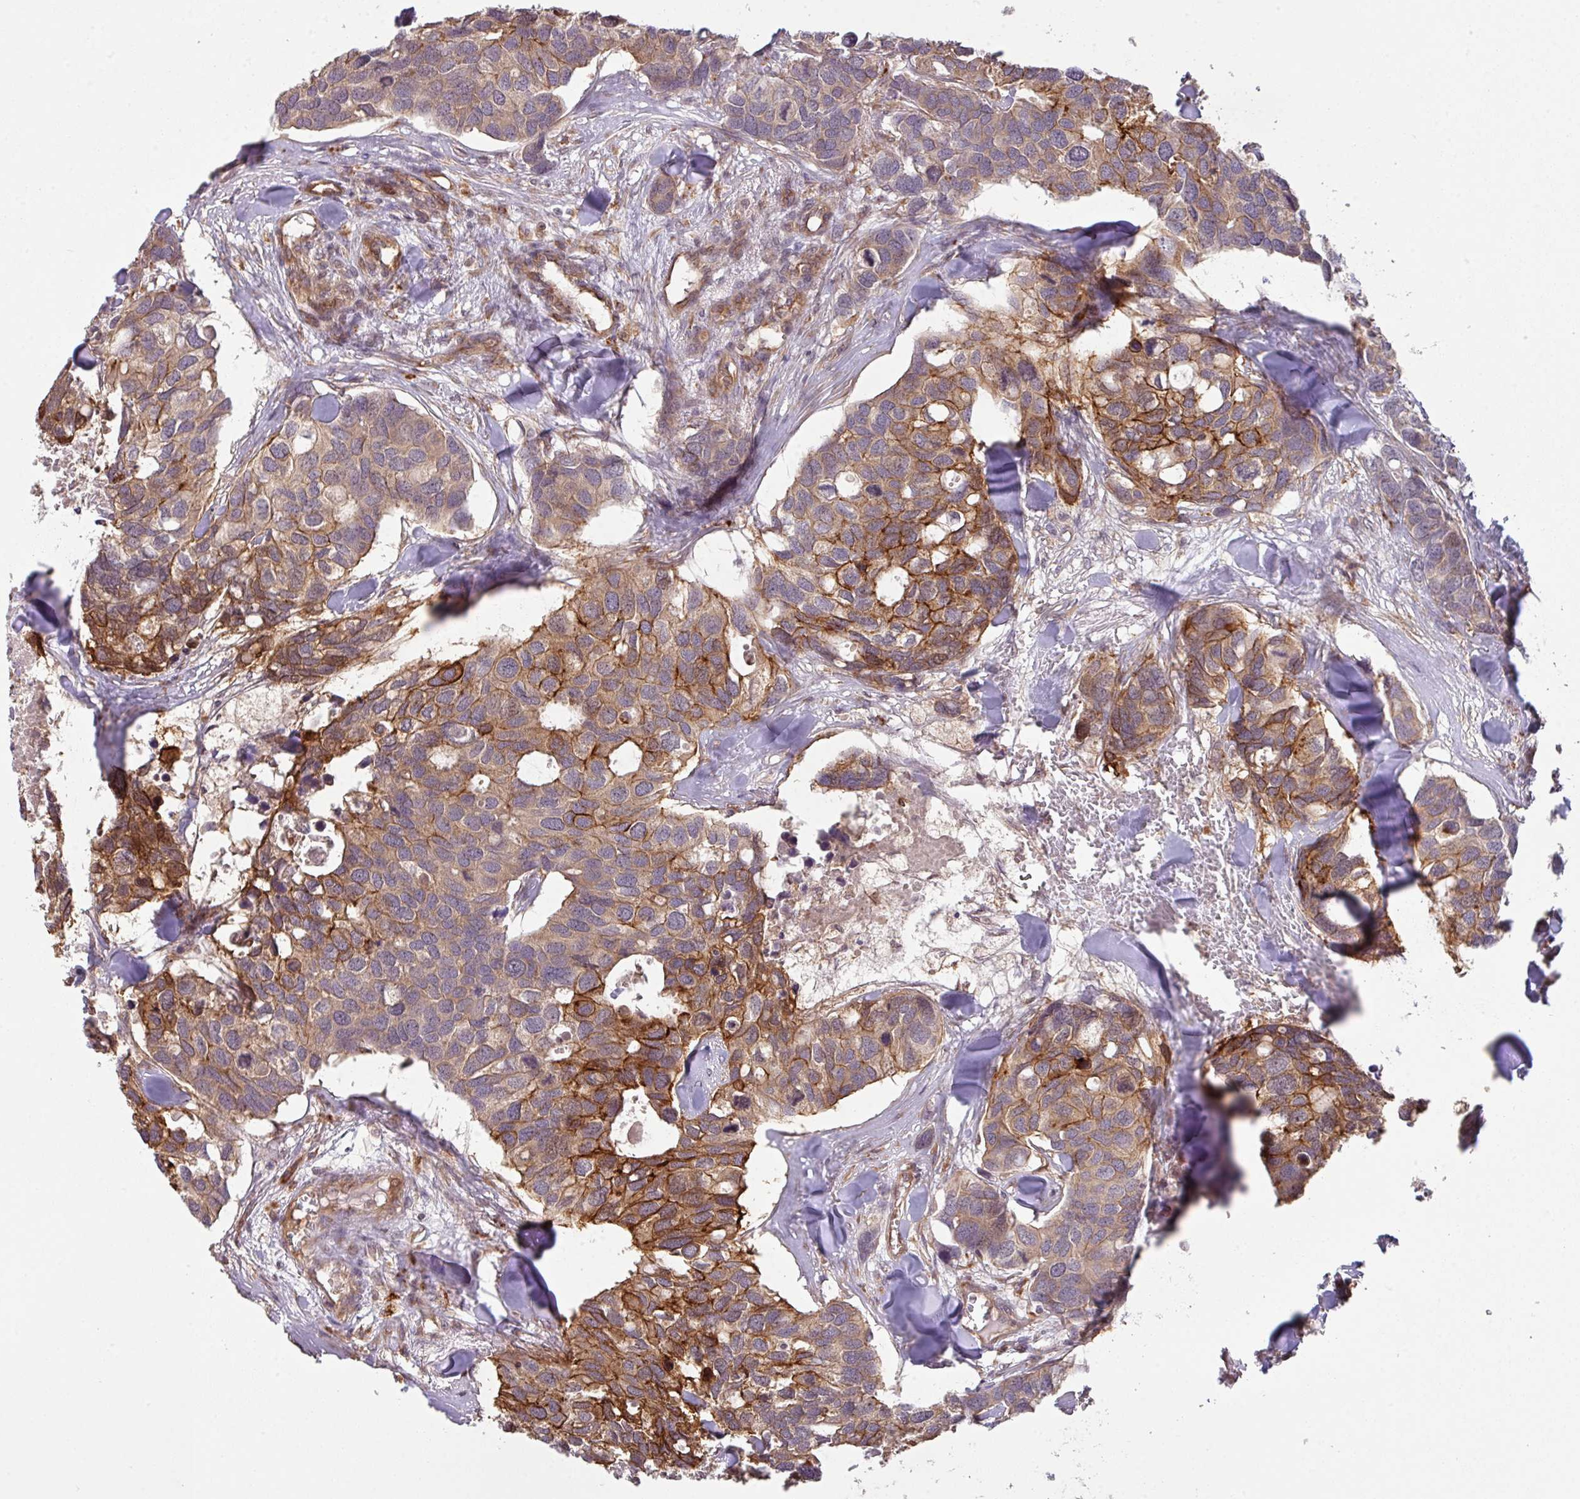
{"staining": {"intensity": "strong", "quantity": "25%-75%", "location": "cytoplasmic/membranous"}, "tissue": "breast cancer", "cell_type": "Tumor cells", "image_type": "cancer", "snomed": [{"axis": "morphology", "description": "Duct carcinoma"}, {"axis": "topography", "description": "Breast"}], "caption": "Protein expression analysis of breast cancer (invasive ductal carcinoma) demonstrates strong cytoplasmic/membranous positivity in about 25%-75% of tumor cells. (DAB (3,3'-diaminobenzidine) IHC, brown staining for protein, blue staining for nuclei).", "gene": "CYFIP2", "patient": {"sex": "female", "age": 83}}